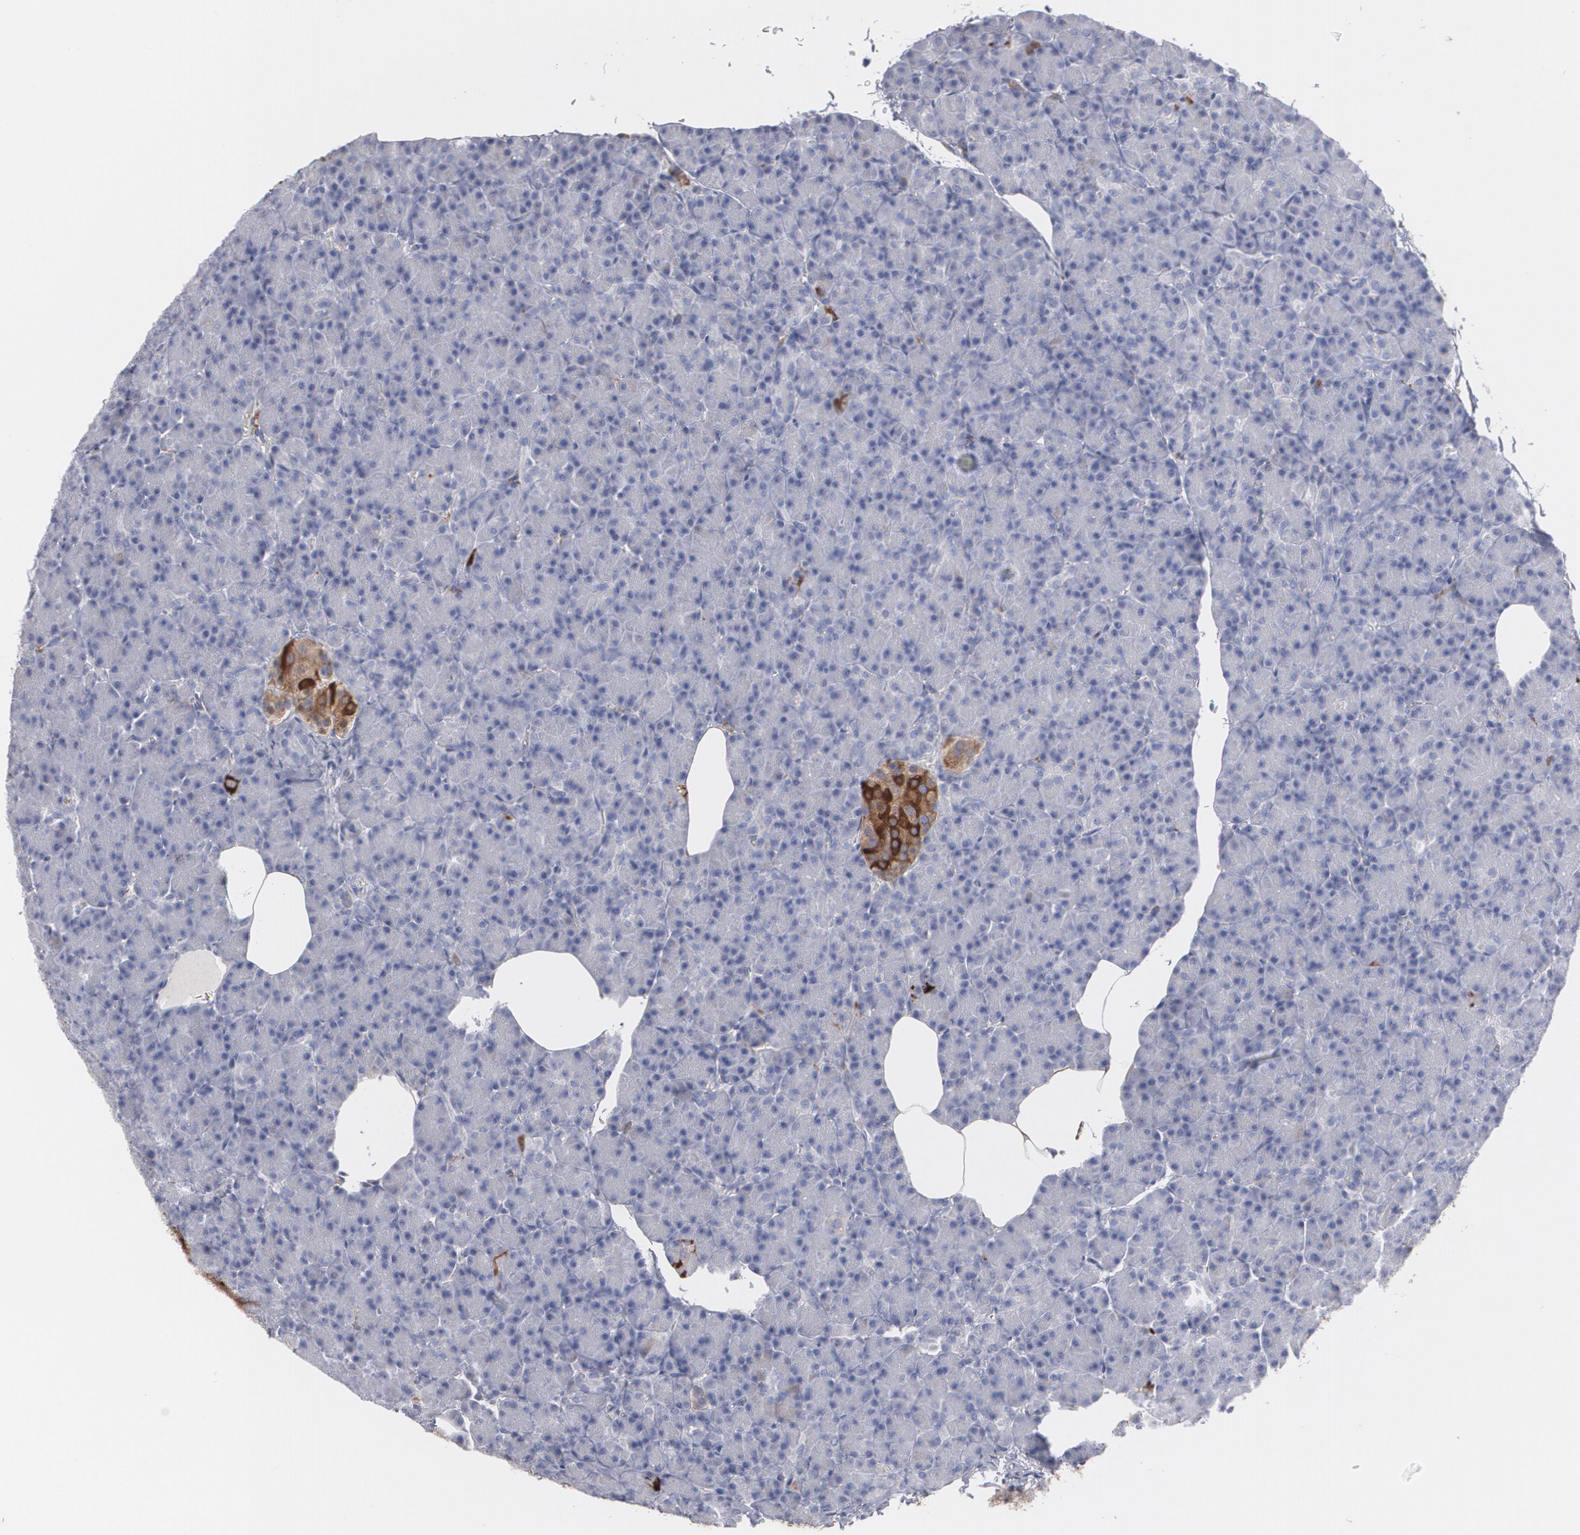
{"staining": {"intensity": "moderate", "quantity": "<25%", "location": "cytoplasmic/membranous"}, "tissue": "pancreas", "cell_type": "Exocrine glandular cells", "image_type": "normal", "snomed": [{"axis": "morphology", "description": "Normal tissue, NOS"}, {"axis": "topography", "description": "Pancreas"}], "caption": "Protein expression analysis of normal pancreas shows moderate cytoplasmic/membranous staining in about <25% of exocrine glandular cells. (Stains: DAB (3,3'-diaminobenzidine) in brown, nuclei in blue, Microscopy: brightfield microscopy at high magnification).", "gene": "ODC1", "patient": {"sex": "female", "age": 43}}